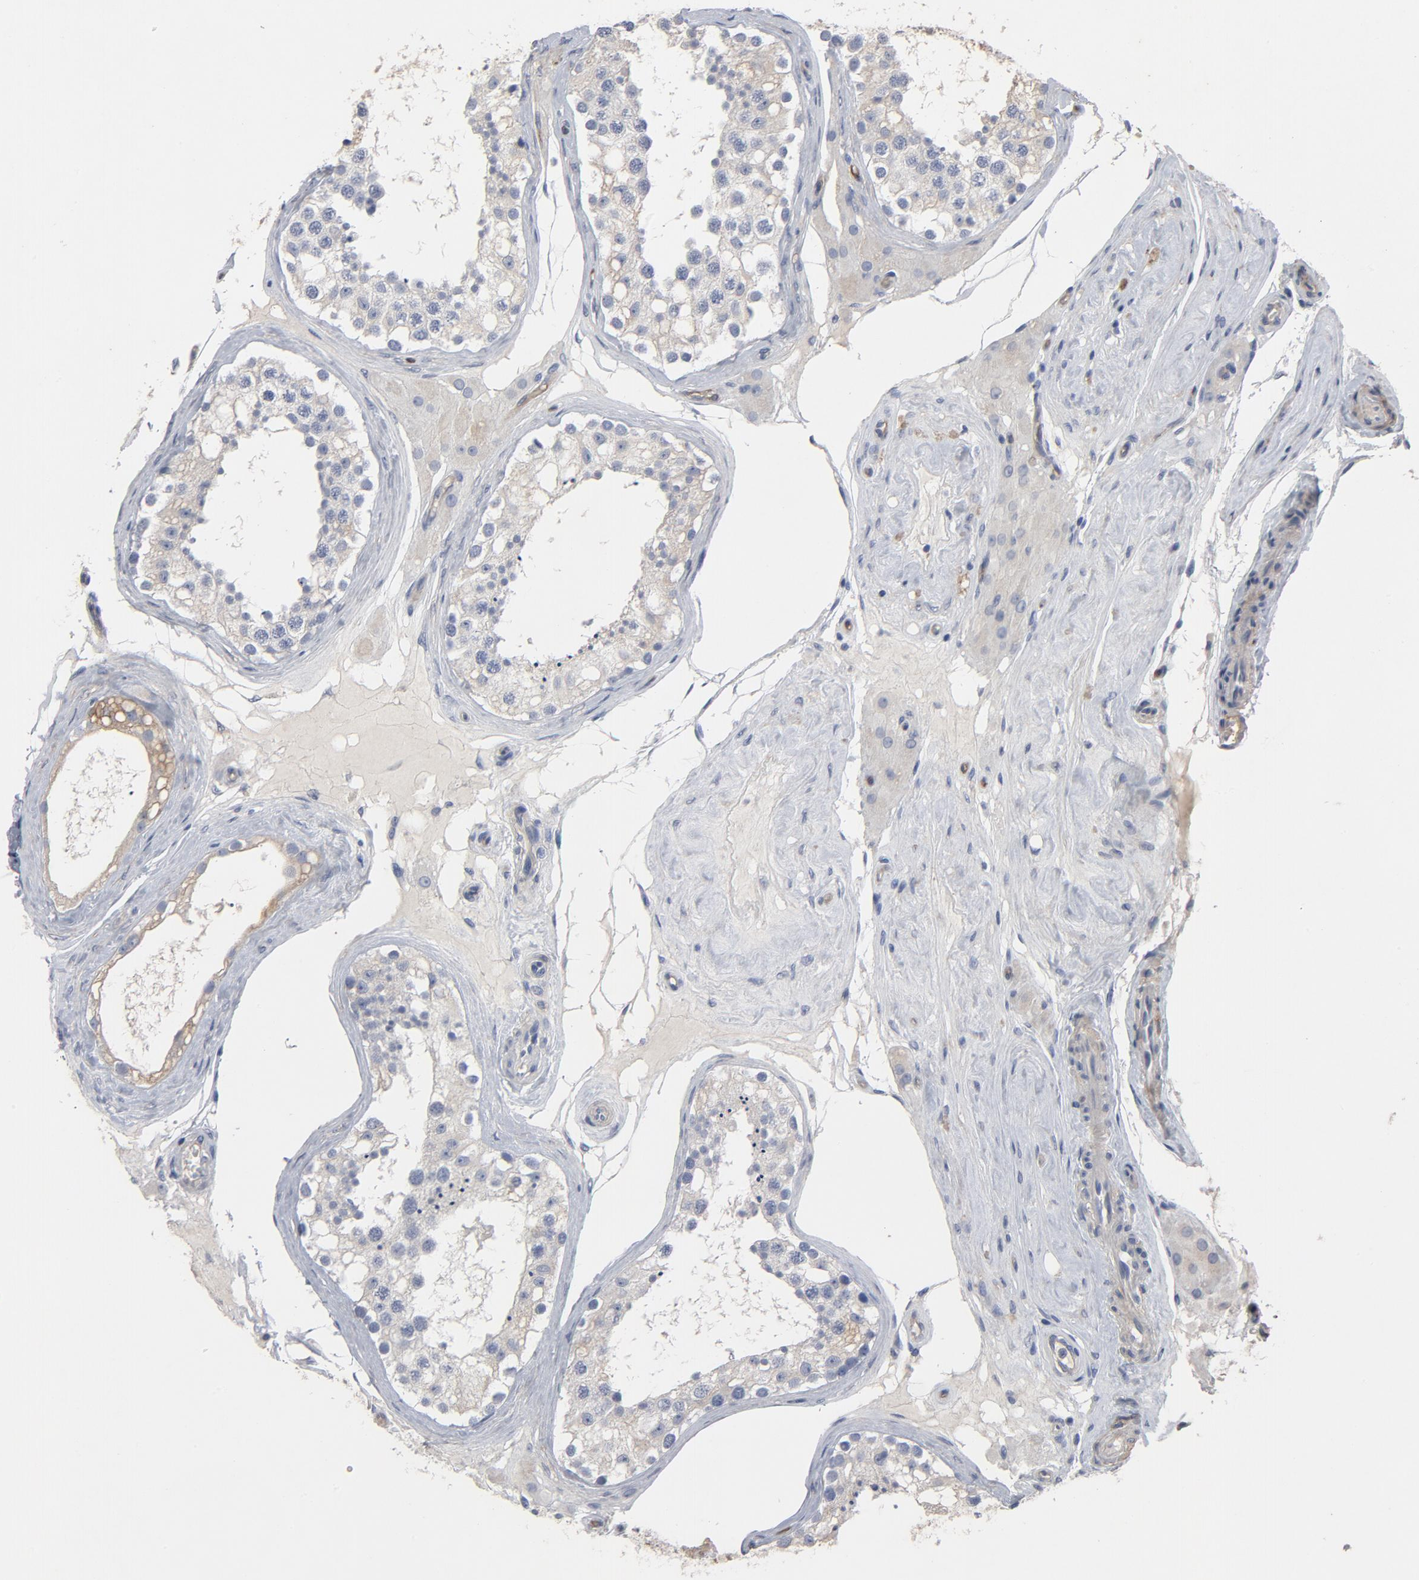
{"staining": {"intensity": "negative", "quantity": "none", "location": "none"}, "tissue": "testis", "cell_type": "Cells in seminiferous ducts", "image_type": "normal", "snomed": [{"axis": "morphology", "description": "Normal tissue, NOS"}, {"axis": "topography", "description": "Testis"}], "caption": "DAB (3,3'-diaminobenzidine) immunohistochemical staining of normal human testis shows no significant staining in cells in seminiferous ducts. (Stains: DAB (3,3'-diaminobenzidine) immunohistochemistry (IHC) with hematoxylin counter stain, Microscopy: brightfield microscopy at high magnification).", "gene": "KDR", "patient": {"sex": "male", "age": 68}}